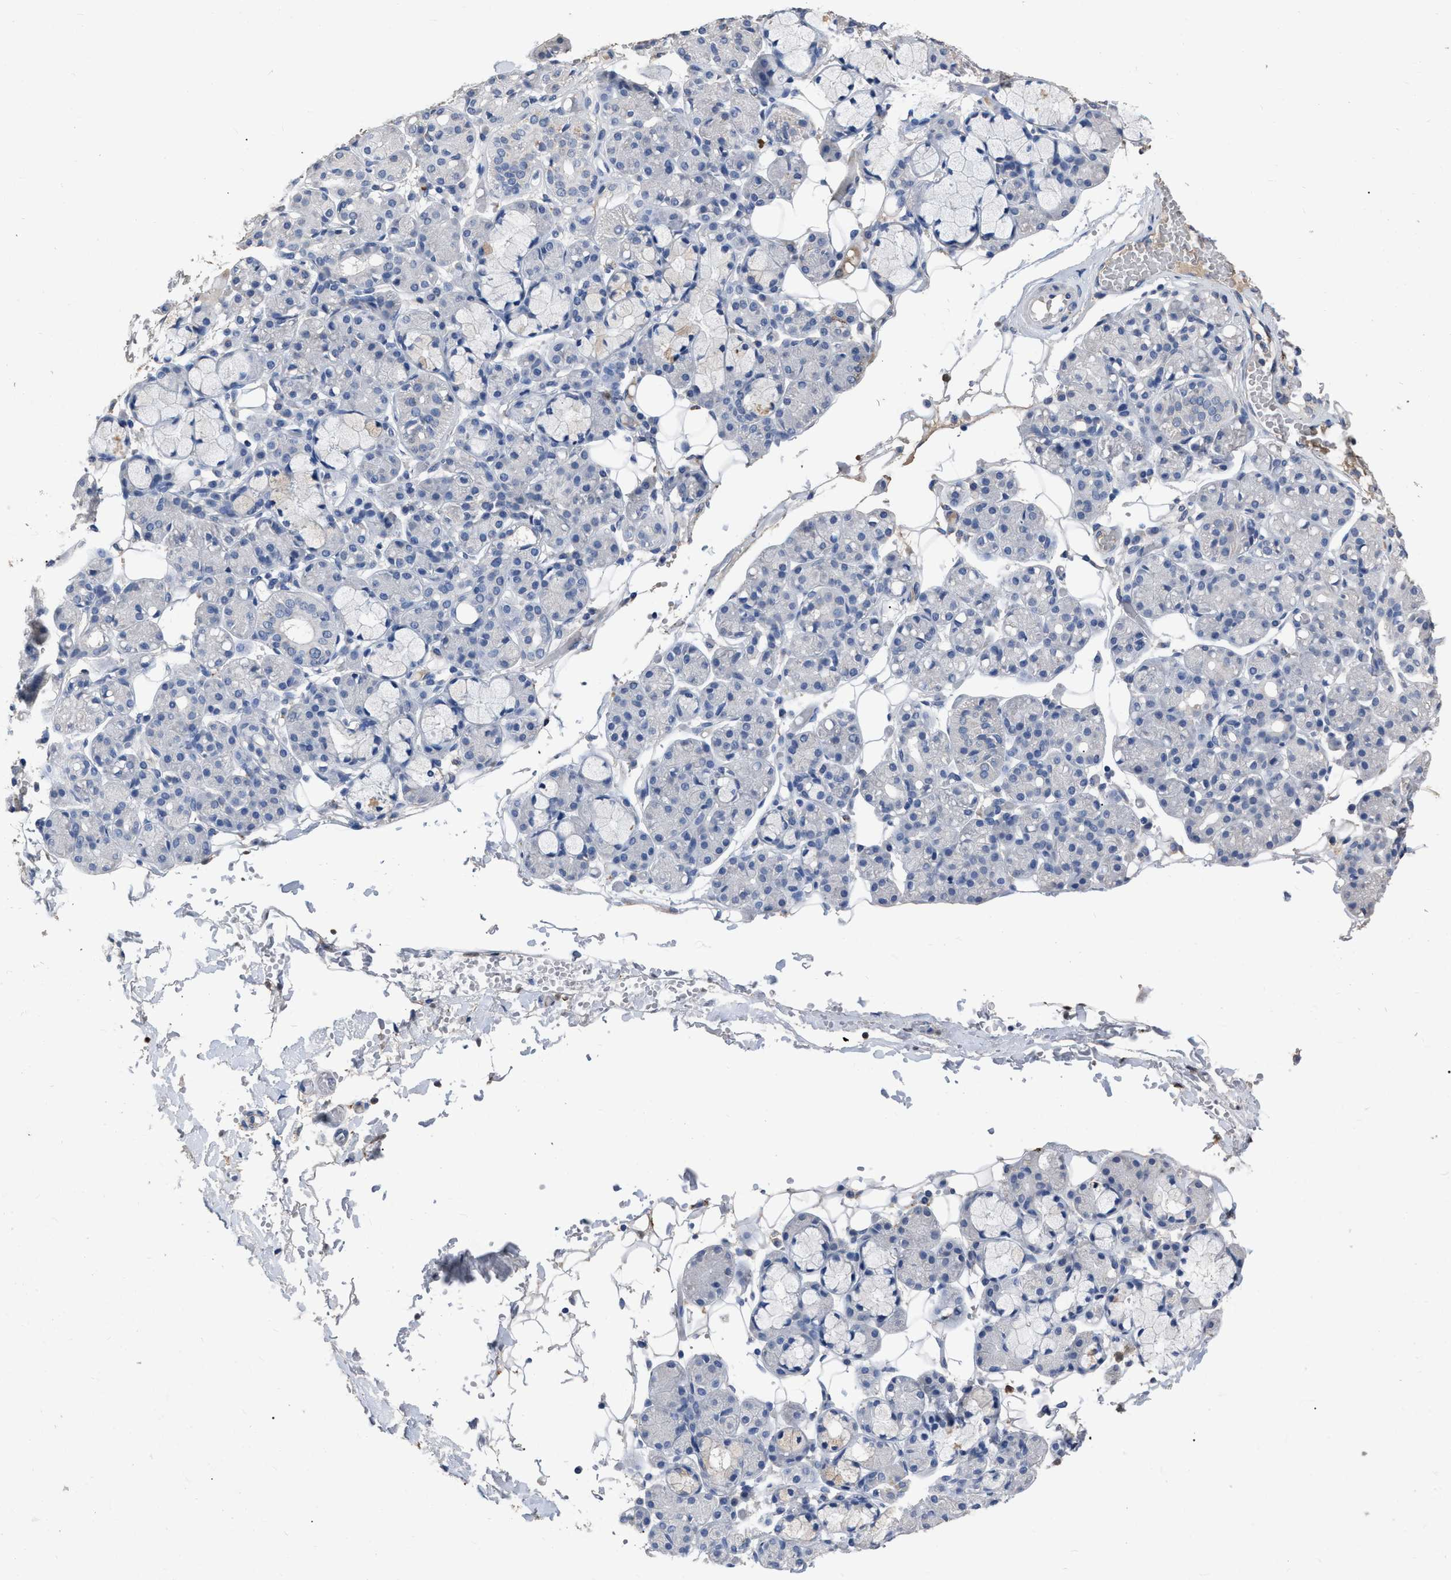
{"staining": {"intensity": "negative", "quantity": "none", "location": "none"}, "tissue": "salivary gland", "cell_type": "Glandular cells", "image_type": "normal", "snomed": [{"axis": "morphology", "description": "Normal tissue, NOS"}, {"axis": "topography", "description": "Salivary gland"}], "caption": "This is a micrograph of immunohistochemistry (IHC) staining of unremarkable salivary gland, which shows no staining in glandular cells.", "gene": "HABP2", "patient": {"sex": "male", "age": 63}}